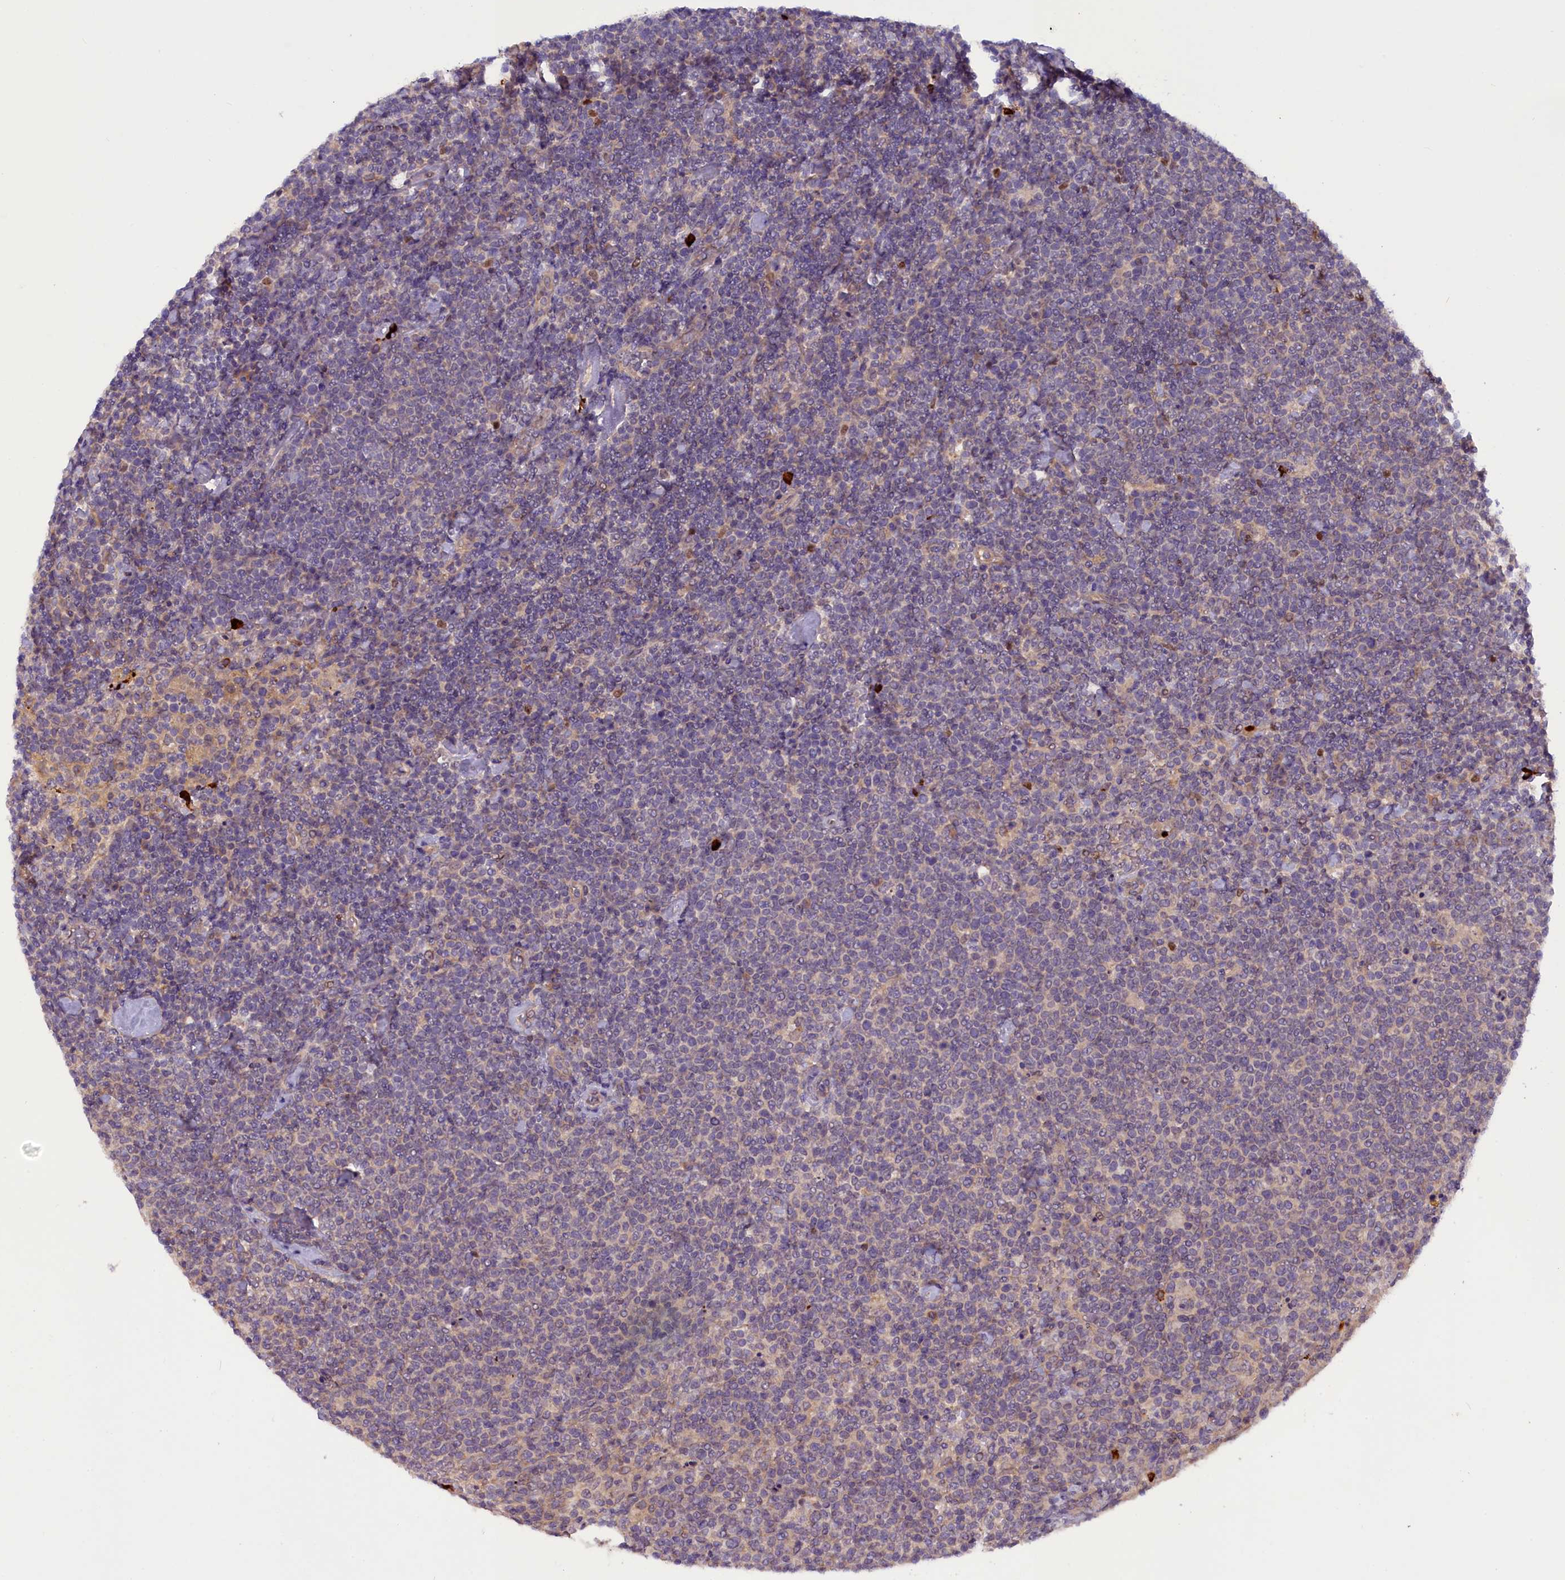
{"staining": {"intensity": "weak", "quantity": "<25%", "location": "cytoplasmic/membranous"}, "tissue": "lymphoma", "cell_type": "Tumor cells", "image_type": "cancer", "snomed": [{"axis": "morphology", "description": "Malignant lymphoma, non-Hodgkin's type, High grade"}, {"axis": "topography", "description": "Lymph node"}], "caption": "Immunohistochemistry of malignant lymphoma, non-Hodgkin's type (high-grade) shows no staining in tumor cells.", "gene": "CCDC9B", "patient": {"sex": "male", "age": 61}}